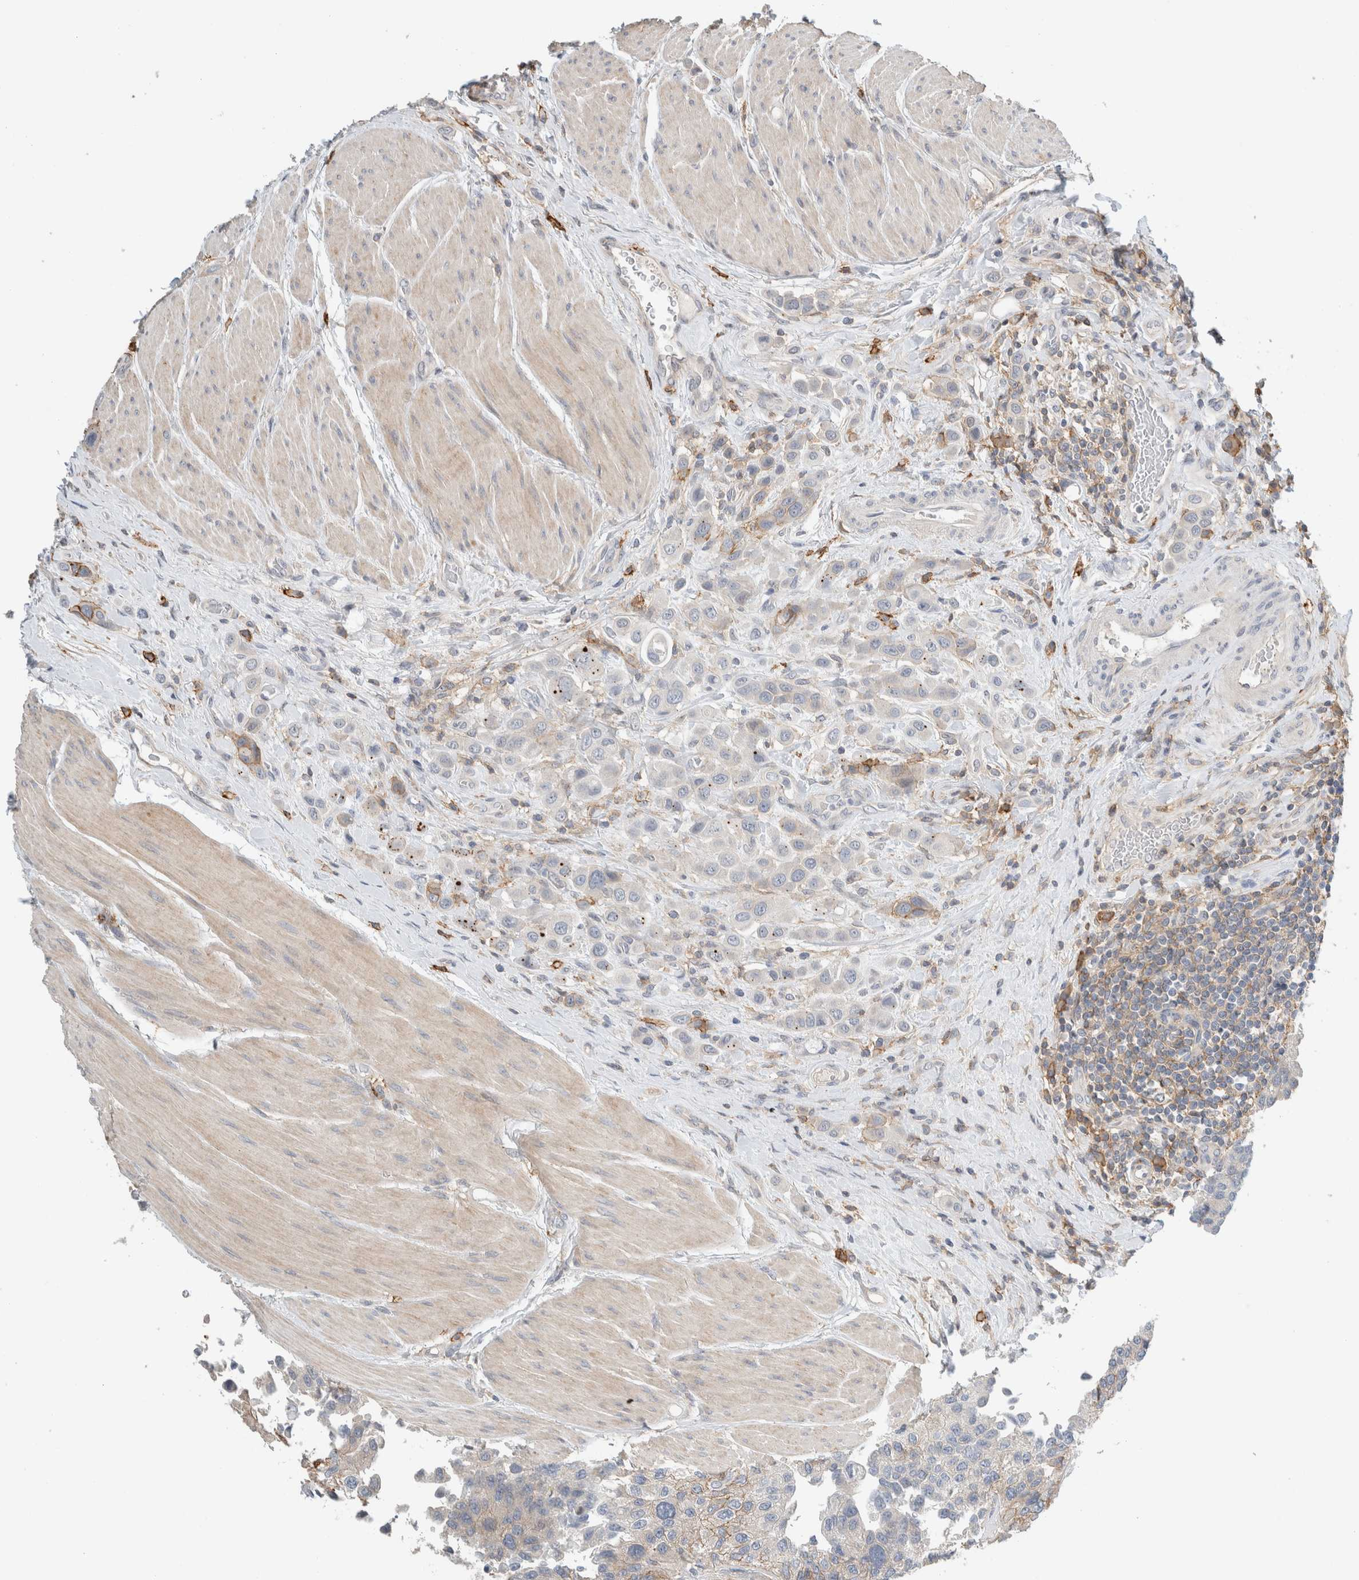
{"staining": {"intensity": "negative", "quantity": "none", "location": "none"}, "tissue": "urothelial cancer", "cell_type": "Tumor cells", "image_type": "cancer", "snomed": [{"axis": "morphology", "description": "Urothelial carcinoma, High grade"}, {"axis": "topography", "description": "Urinary bladder"}], "caption": "This histopathology image is of high-grade urothelial carcinoma stained with immunohistochemistry (IHC) to label a protein in brown with the nuclei are counter-stained blue. There is no staining in tumor cells.", "gene": "ERCC6L2", "patient": {"sex": "male", "age": 50}}